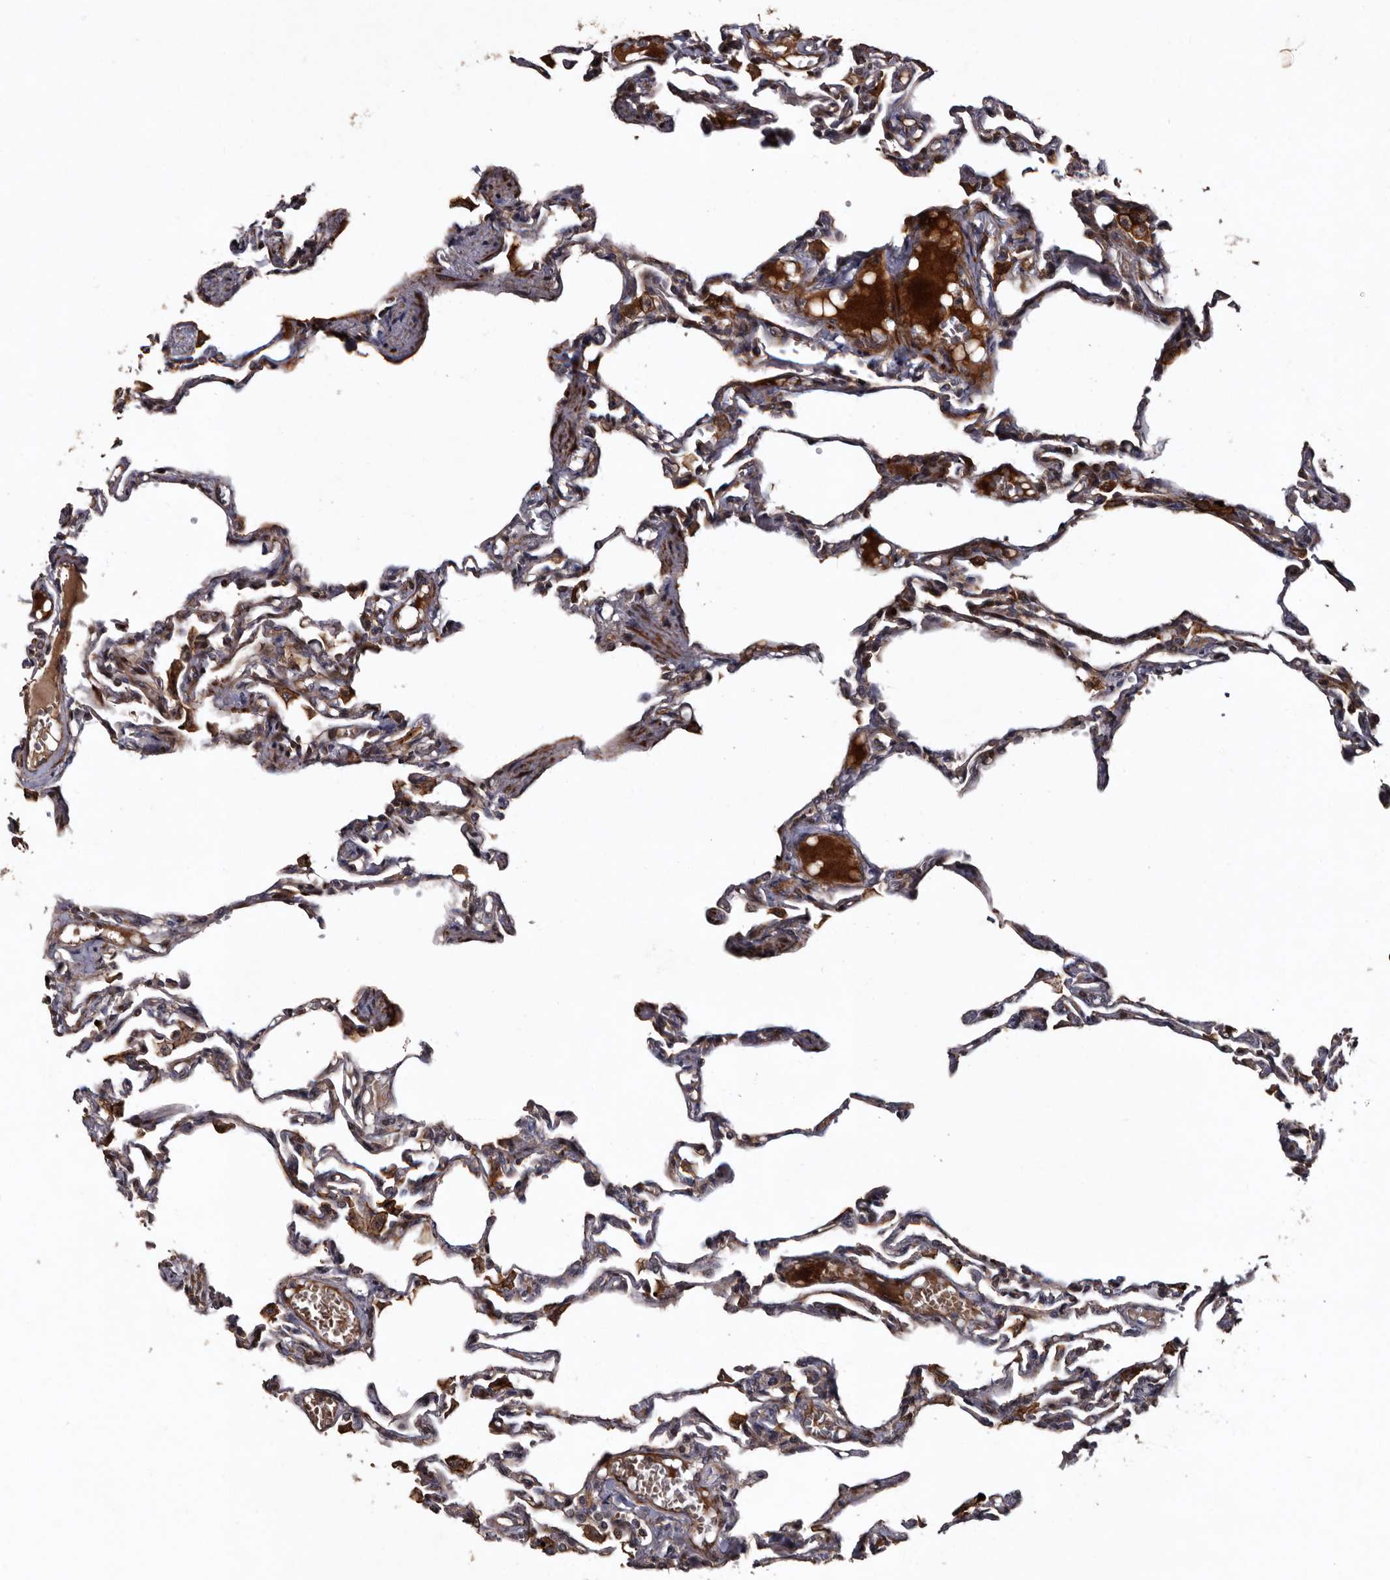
{"staining": {"intensity": "moderate", "quantity": "<25%", "location": "cytoplasmic/membranous"}, "tissue": "lung", "cell_type": "Alveolar cells", "image_type": "normal", "snomed": [{"axis": "morphology", "description": "Normal tissue, NOS"}, {"axis": "topography", "description": "Lung"}], "caption": "IHC staining of normal lung, which demonstrates low levels of moderate cytoplasmic/membranous positivity in about <25% of alveolar cells indicating moderate cytoplasmic/membranous protein staining. The staining was performed using DAB (brown) for protein detection and nuclei were counterstained in hematoxylin (blue).", "gene": "PRKD3", "patient": {"sex": "male", "age": 21}}